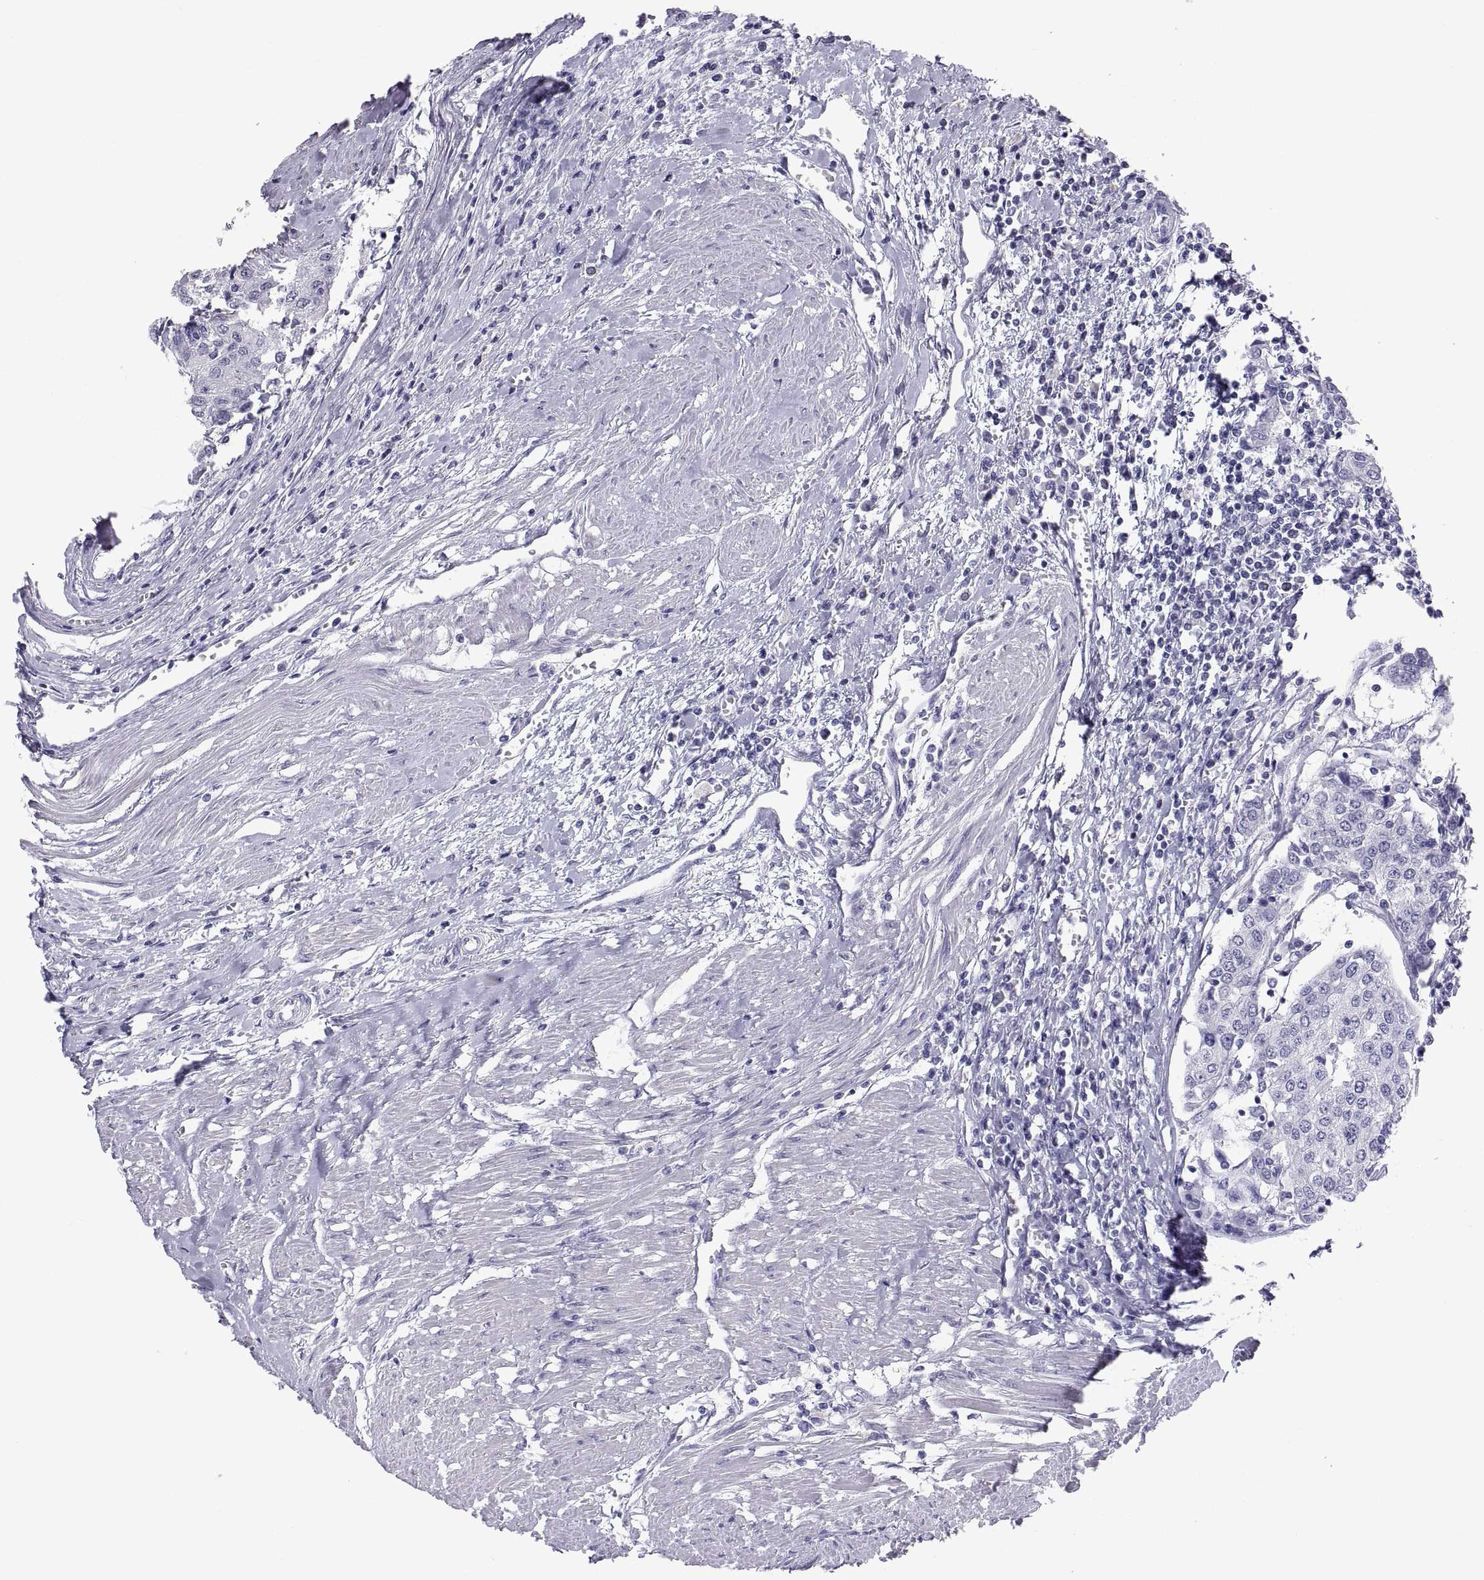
{"staining": {"intensity": "negative", "quantity": "none", "location": "none"}, "tissue": "urothelial cancer", "cell_type": "Tumor cells", "image_type": "cancer", "snomed": [{"axis": "morphology", "description": "Urothelial carcinoma, High grade"}, {"axis": "topography", "description": "Urinary bladder"}], "caption": "The micrograph demonstrates no staining of tumor cells in urothelial cancer. (DAB (3,3'-diaminobenzidine) immunohistochemistry (IHC) with hematoxylin counter stain).", "gene": "FAM170A", "patient": {"sex": "female", "age": 85}}